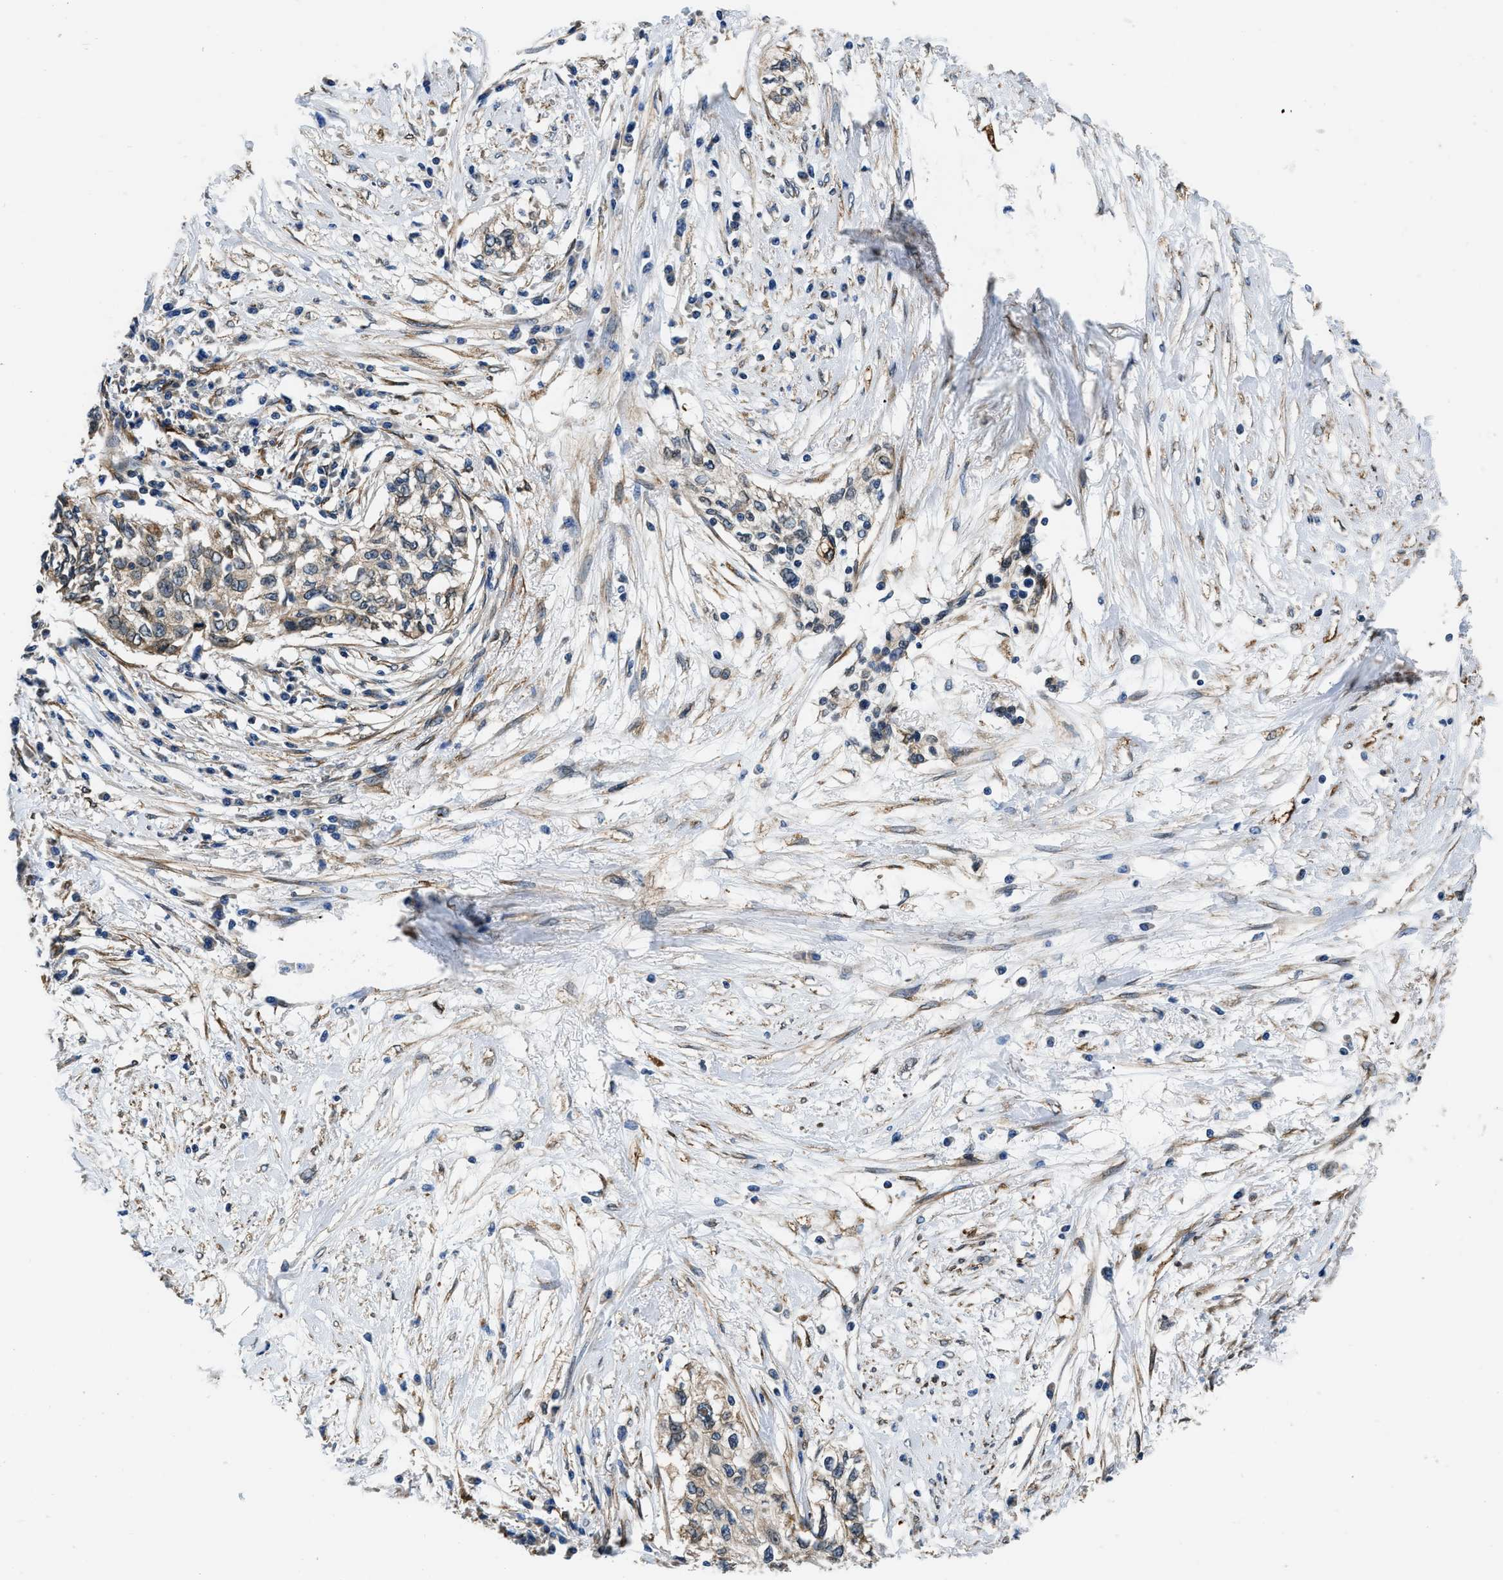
{"staining": {"intensity": "weak", "quantity": ">75%", "location": "cytoplasmic/membranous"}, "tissue": "cervical cancer", "cell_type": "Tumor cells", "image_type": "cancer", "snomed": [{"axis": "morphology", "description": "Squamous cell carcinoma, NOS"}, {"axis": "topography", "description": "Cervix"}], "caption": "Tumor cells reveal weak cytoplasmic/membranous expression in about >75% of cells in cervical squamous cell carcinoma.", "gene": "ARL6IP5", "patient": {"sex": "female", "age": 57}}